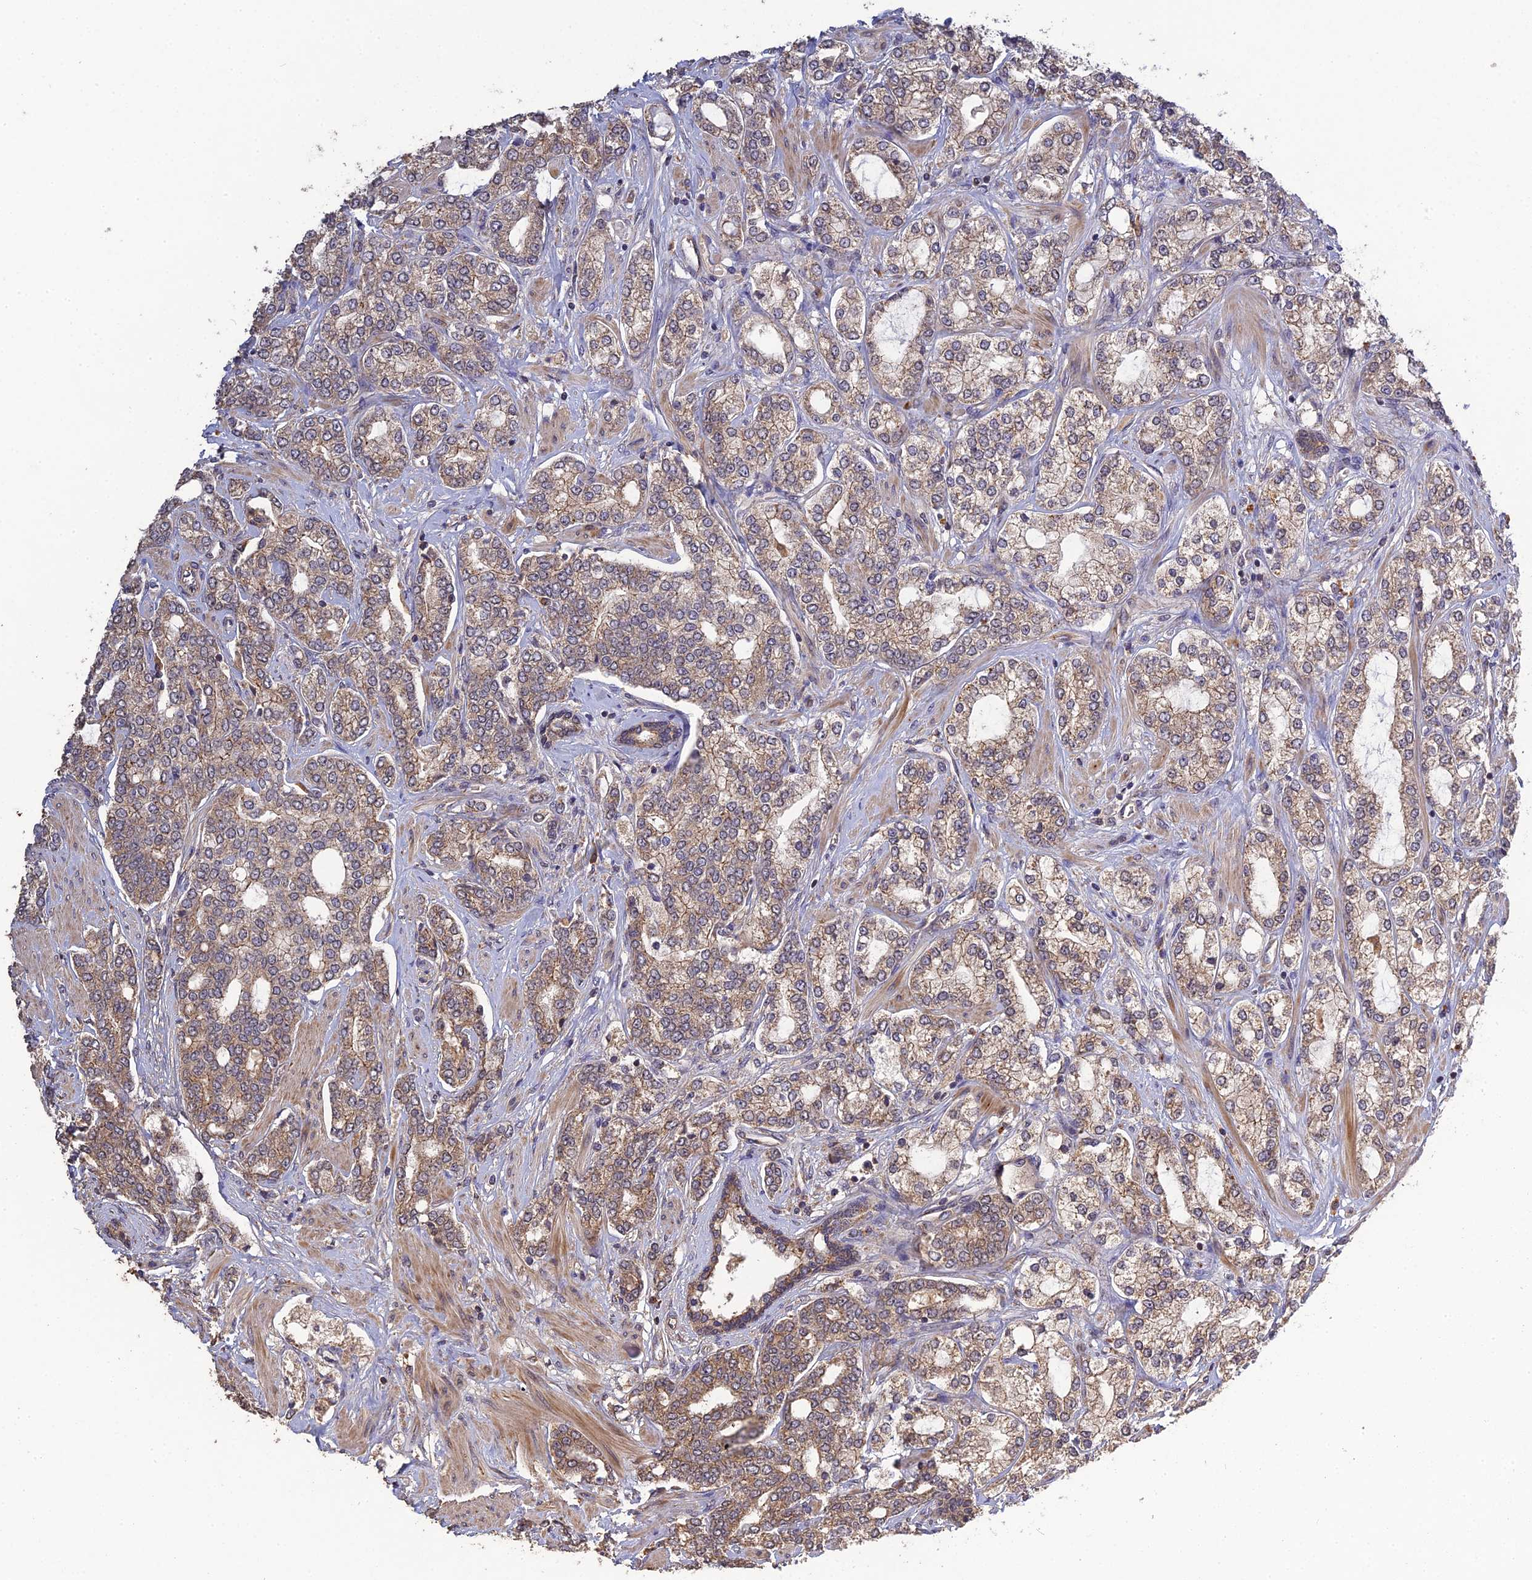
{"staining": {"intensity": "moderate", "quantity": ">75%", "location": "cytoplasmic/membranous"}, "tissue": "prostate cancer", "cell_type": "Tumor cells", "image_type": "cancer", "snomed": [{"axis": "morphology", "description": "Adenocarcinoma, High grade"}, {"axis": "topography", "description": "Prostate"}], "caption": "A high-resolution photomicrograph shows immunohistochemistry (IHC) staining of prostate cancer (adenocarcinoma (high-grade)), which demonstrates moderate cytoplasmic/membranous expression in approximately >75% of tumor cells.", "gene": "ARHGAP40", "patient": {"sex": "male", "age": 64}}